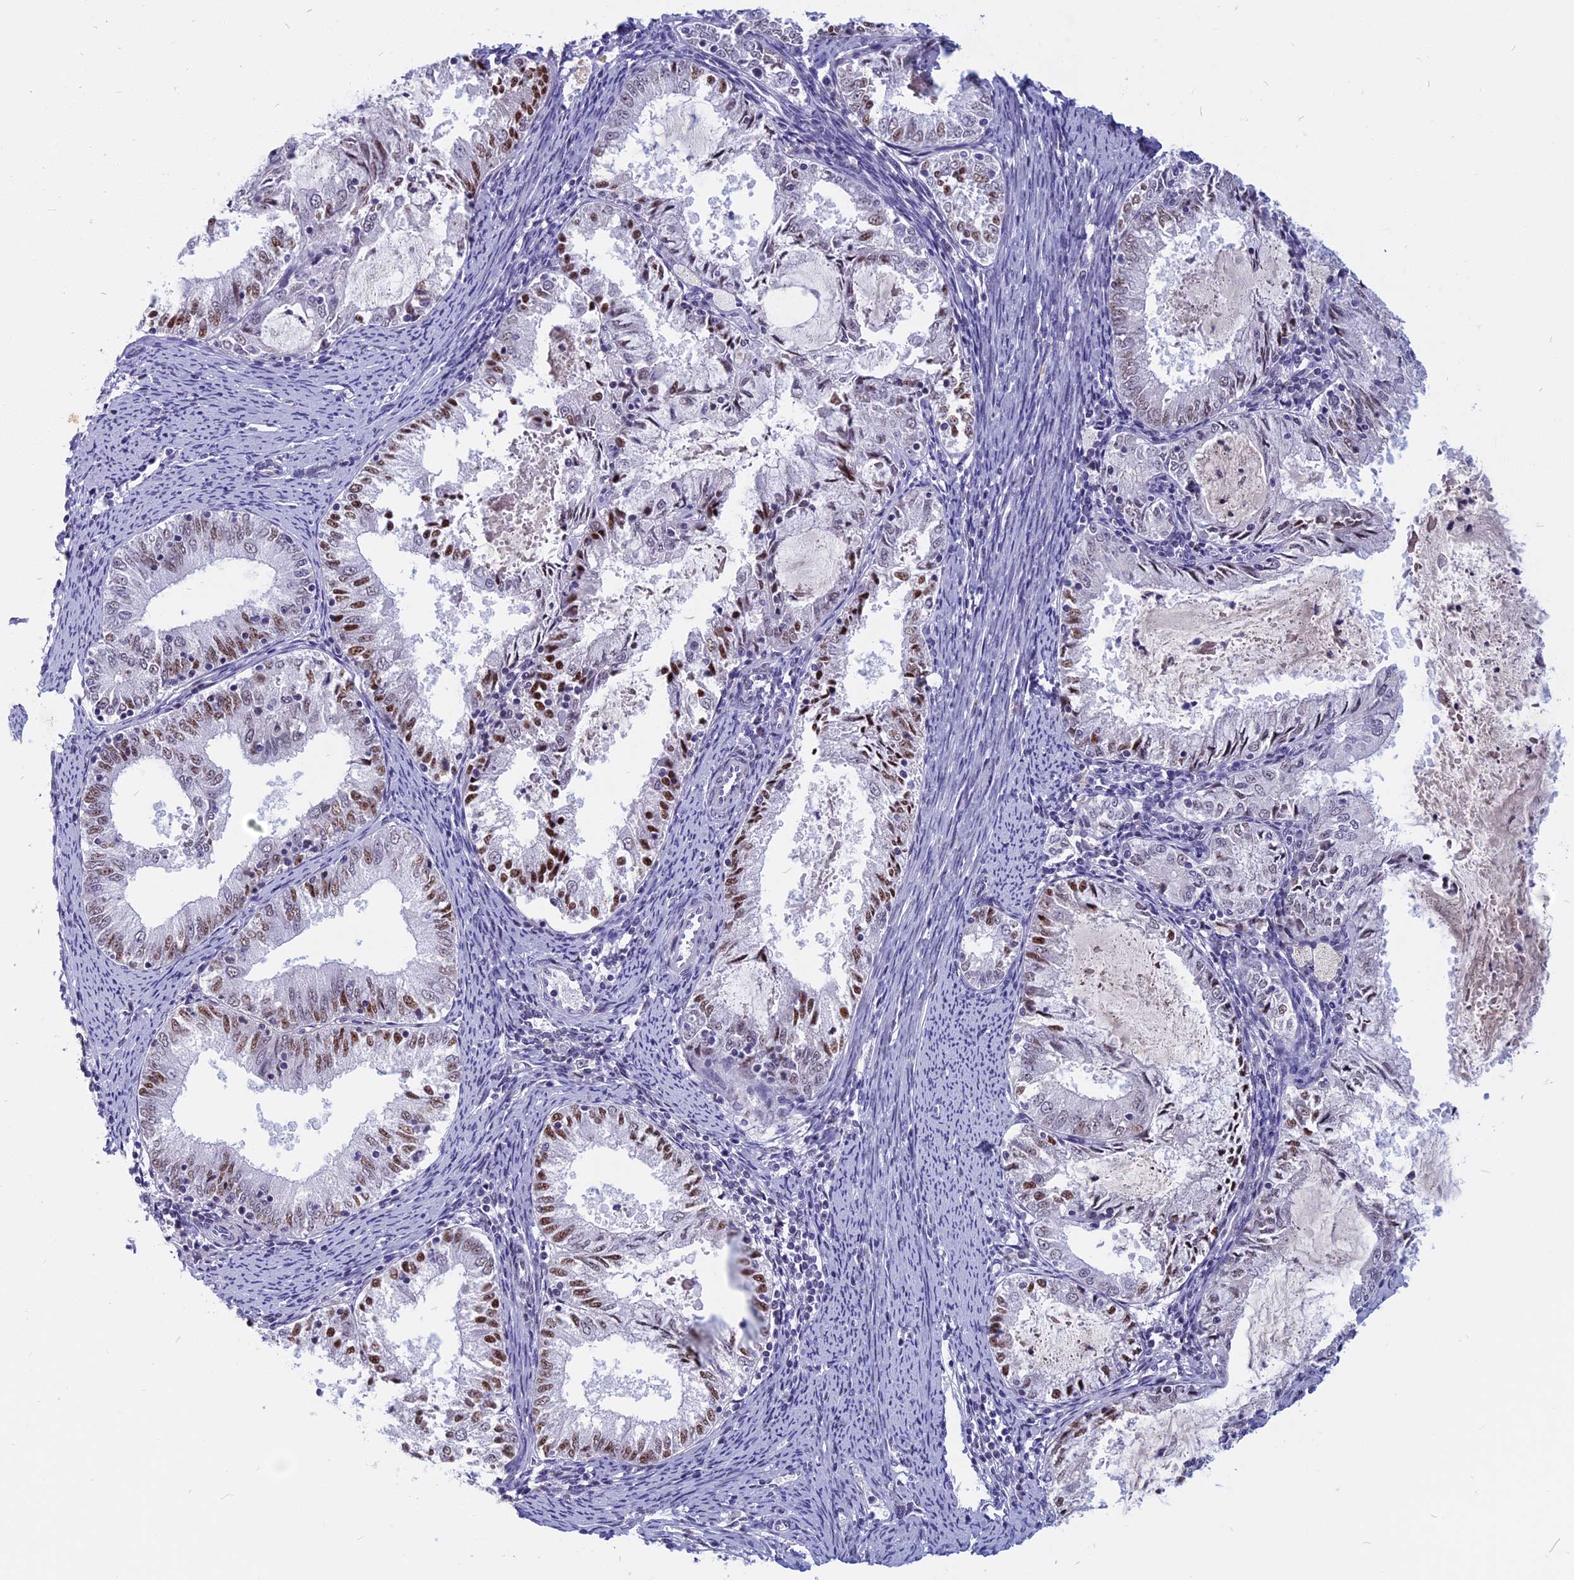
{"staining": {"intensity": "moderate", "quantity": ">75%", "location": "nuclear"}, "tissue": "endometrial cancer", "cell_type": "Tumor cells", "image_type": "cancer", "snomed": [{"axis": "morphology", "description": "Adenocarcinoma, NOS"}, {"axis": "topography", "description": "Endometrium"}], "caption": "Human endometrial cancer (adenocarcinoma) stained with a brown dye displays moderate nuclear positive expression in approximately >75% of tumor cells.", "gene": "CDC7", "patient": {"sex": "female", "age": 57}}